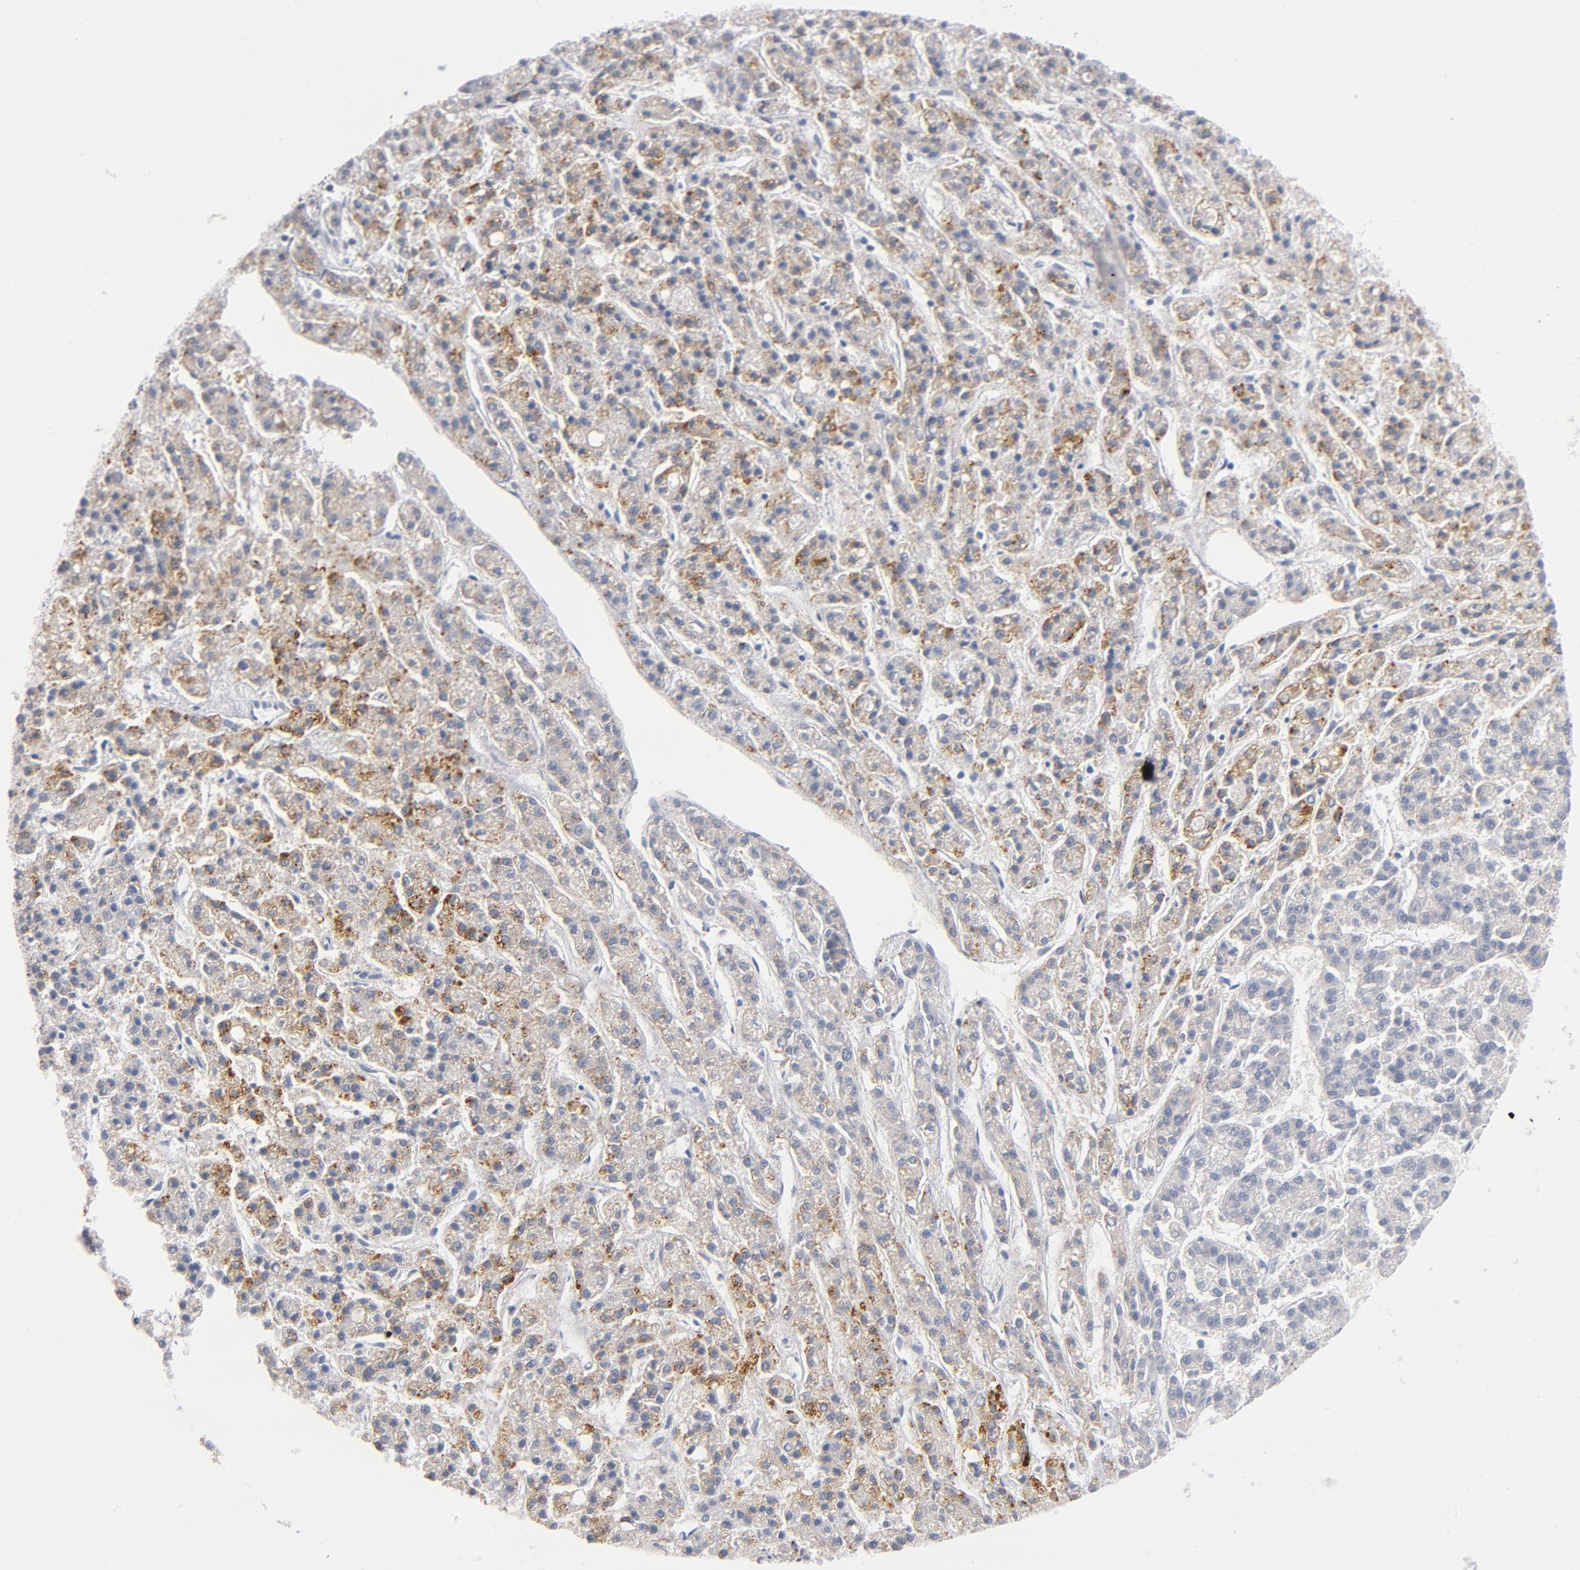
{"staining": {"intensity": "moderate", "quantity": "25%-75%", "location": "cytoplasmic/membranous"}, "tissue": "liver cancer", "cell_type": "Tumor cells", "image_type": "cancer", "snomed": [{"axis": "morphology", "description": "Carcinoma, Hepatocellular, NOS"}, {"axis": "topography", "description": "Liver"}], "caption": "A medium amount of moderate cytoplasmic/membranous staining is appreciated in about 25%-75% of tumor cells in liver cancer (hepatocellular carcinoma) tissue.", "gene": "BAP1", "patient": {"sex": "male", "age": 70}}